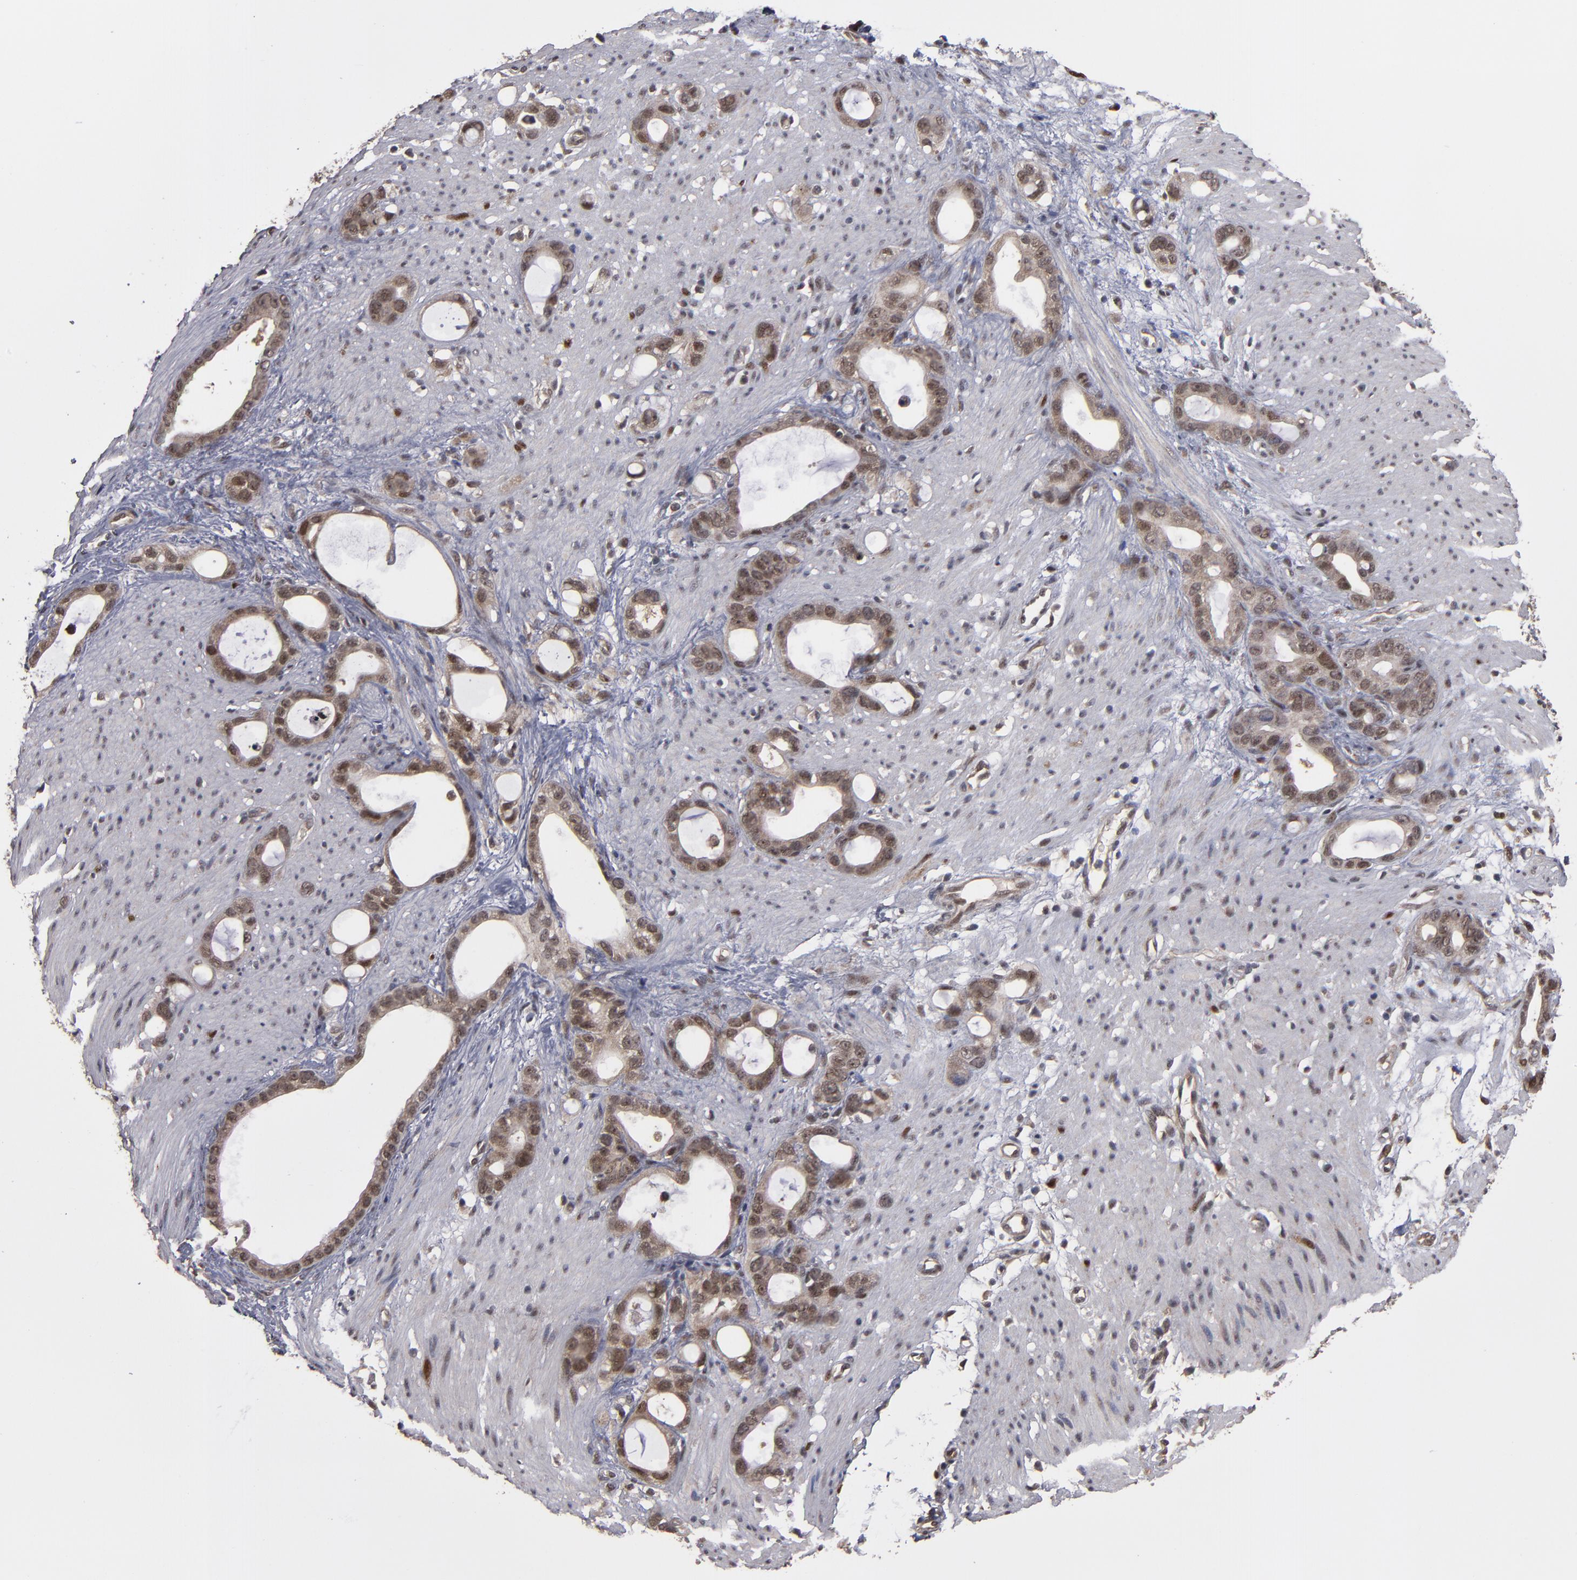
{"staining": {"intensity": "moderate", "quantity": ">75%", "location": "cytoplasmic/membranous,nuclear"}, "tissue": "stomach cancer", "cell_type": "Tumor cells", "image_type": "cancer", "snomed": [{"axis": "morphology", "description": "Adenocarcinoma, NOS"}, {"axis": "topography", "description": "Stomach"}], "caption": "Immunohistochemistry (IHC) of human stomach cancer (adenocarcinoma) exhibits medium levels of moderate cytoplasmic/membranous and nuclear positivity in approximately >75% of tumor cells.", "gene": "CUL5", "patient": {"sex": "female", "age": 75}}